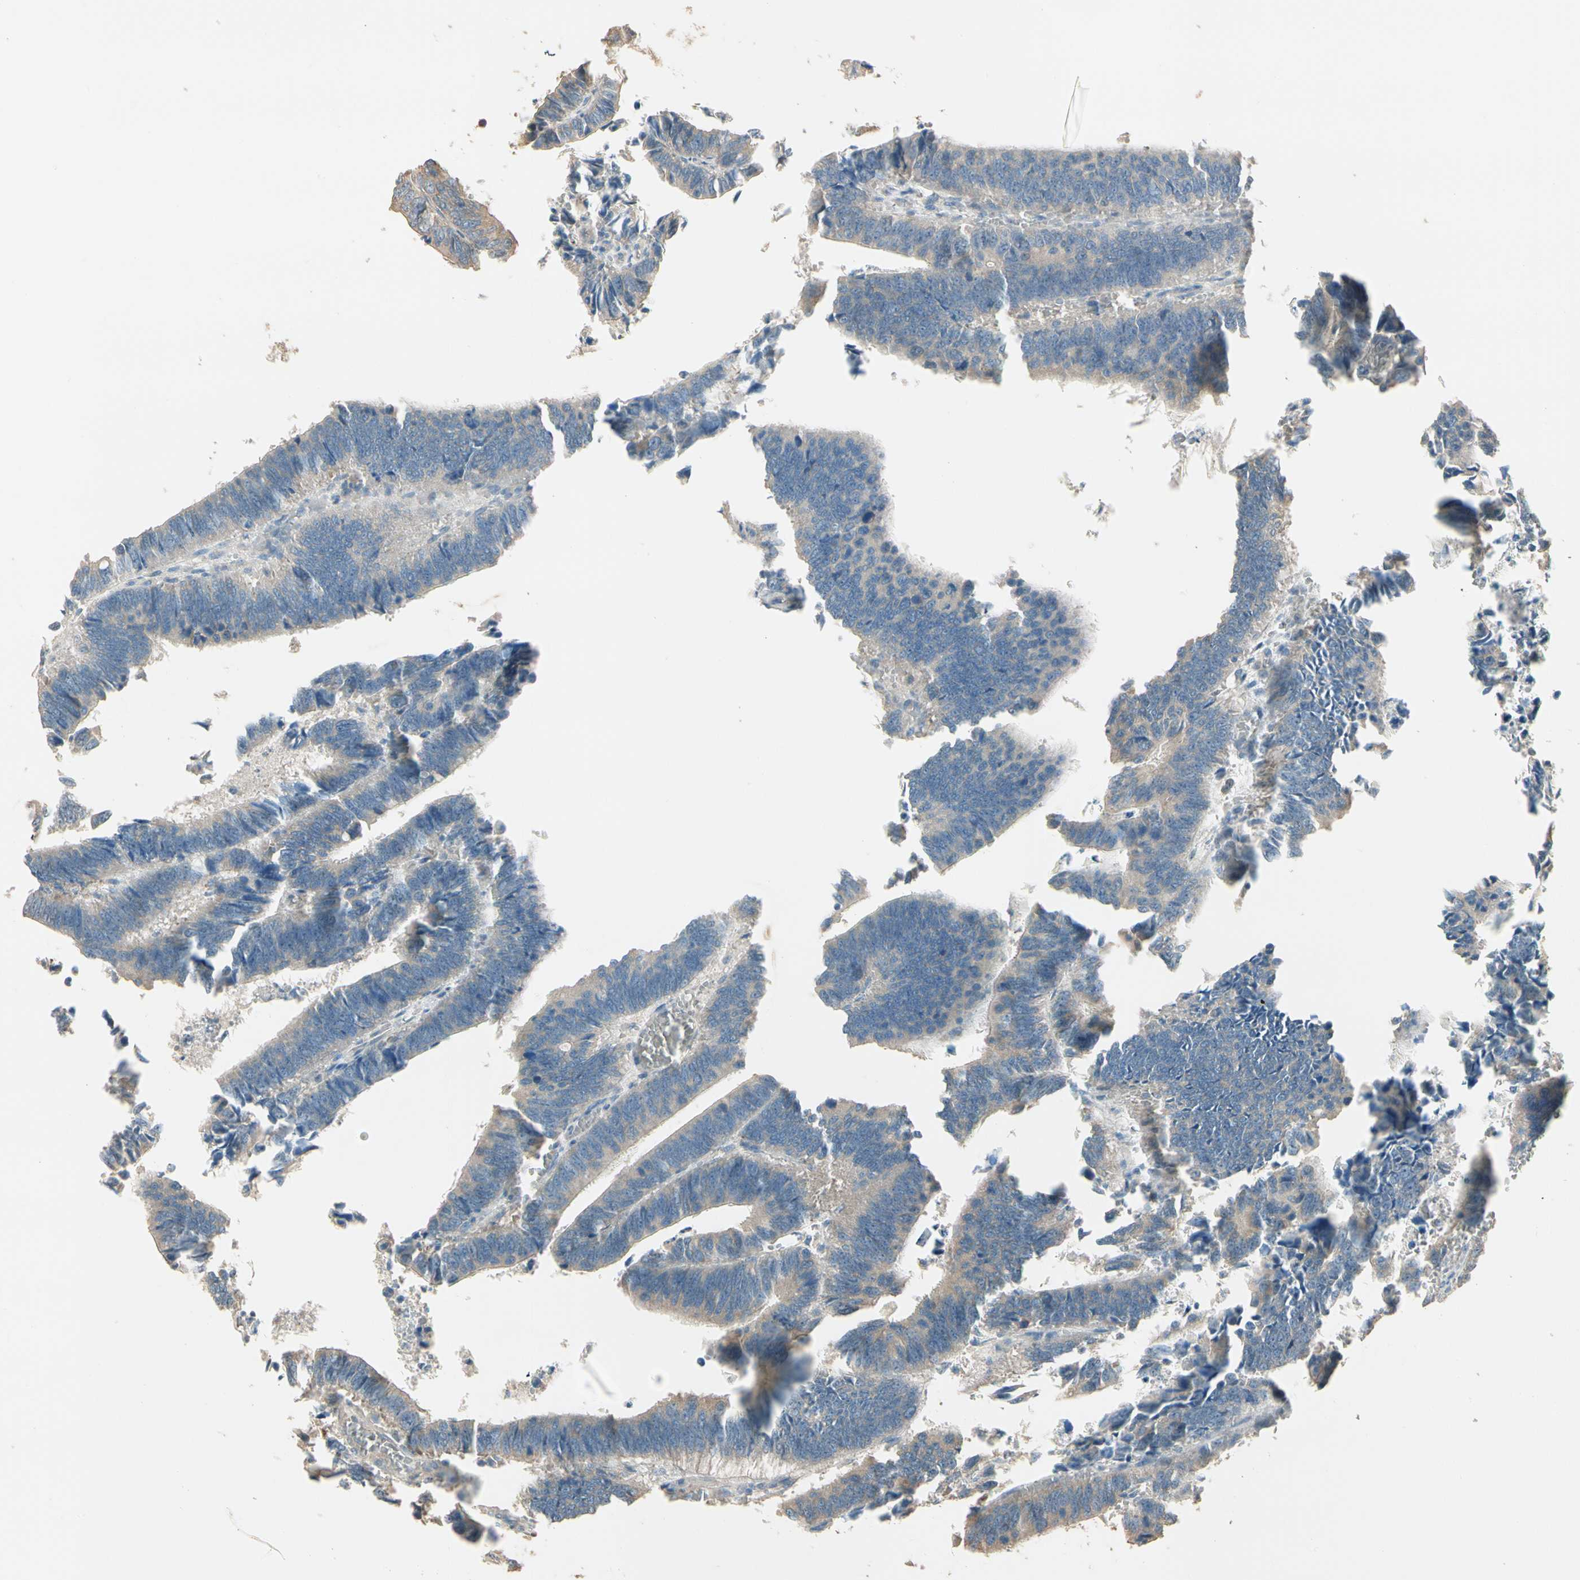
{"staining": {"intensity": "weak", "quantity": ">75%", "location": "cytoplasmic/membranous"}, "tissue": "colorectal cancer", "cell_type": "Tumor cells", "image_type": "cancer", "snomed": [{"axis": "morphology", "description": "Adenocarcinoma, NOS"}, {"axis": "topography", "description": "Colon"}], "caption": "DAB (3,3'-diaminobenzidine) immunohistochemical staining of human adenocarcinoma (colorectal) displays weak cytoplasmic/membranous protein expression in approximately >75% of tumor cells.", "gene": "TNFRSF21", "patient": {"sex": "male", "age": 72}}